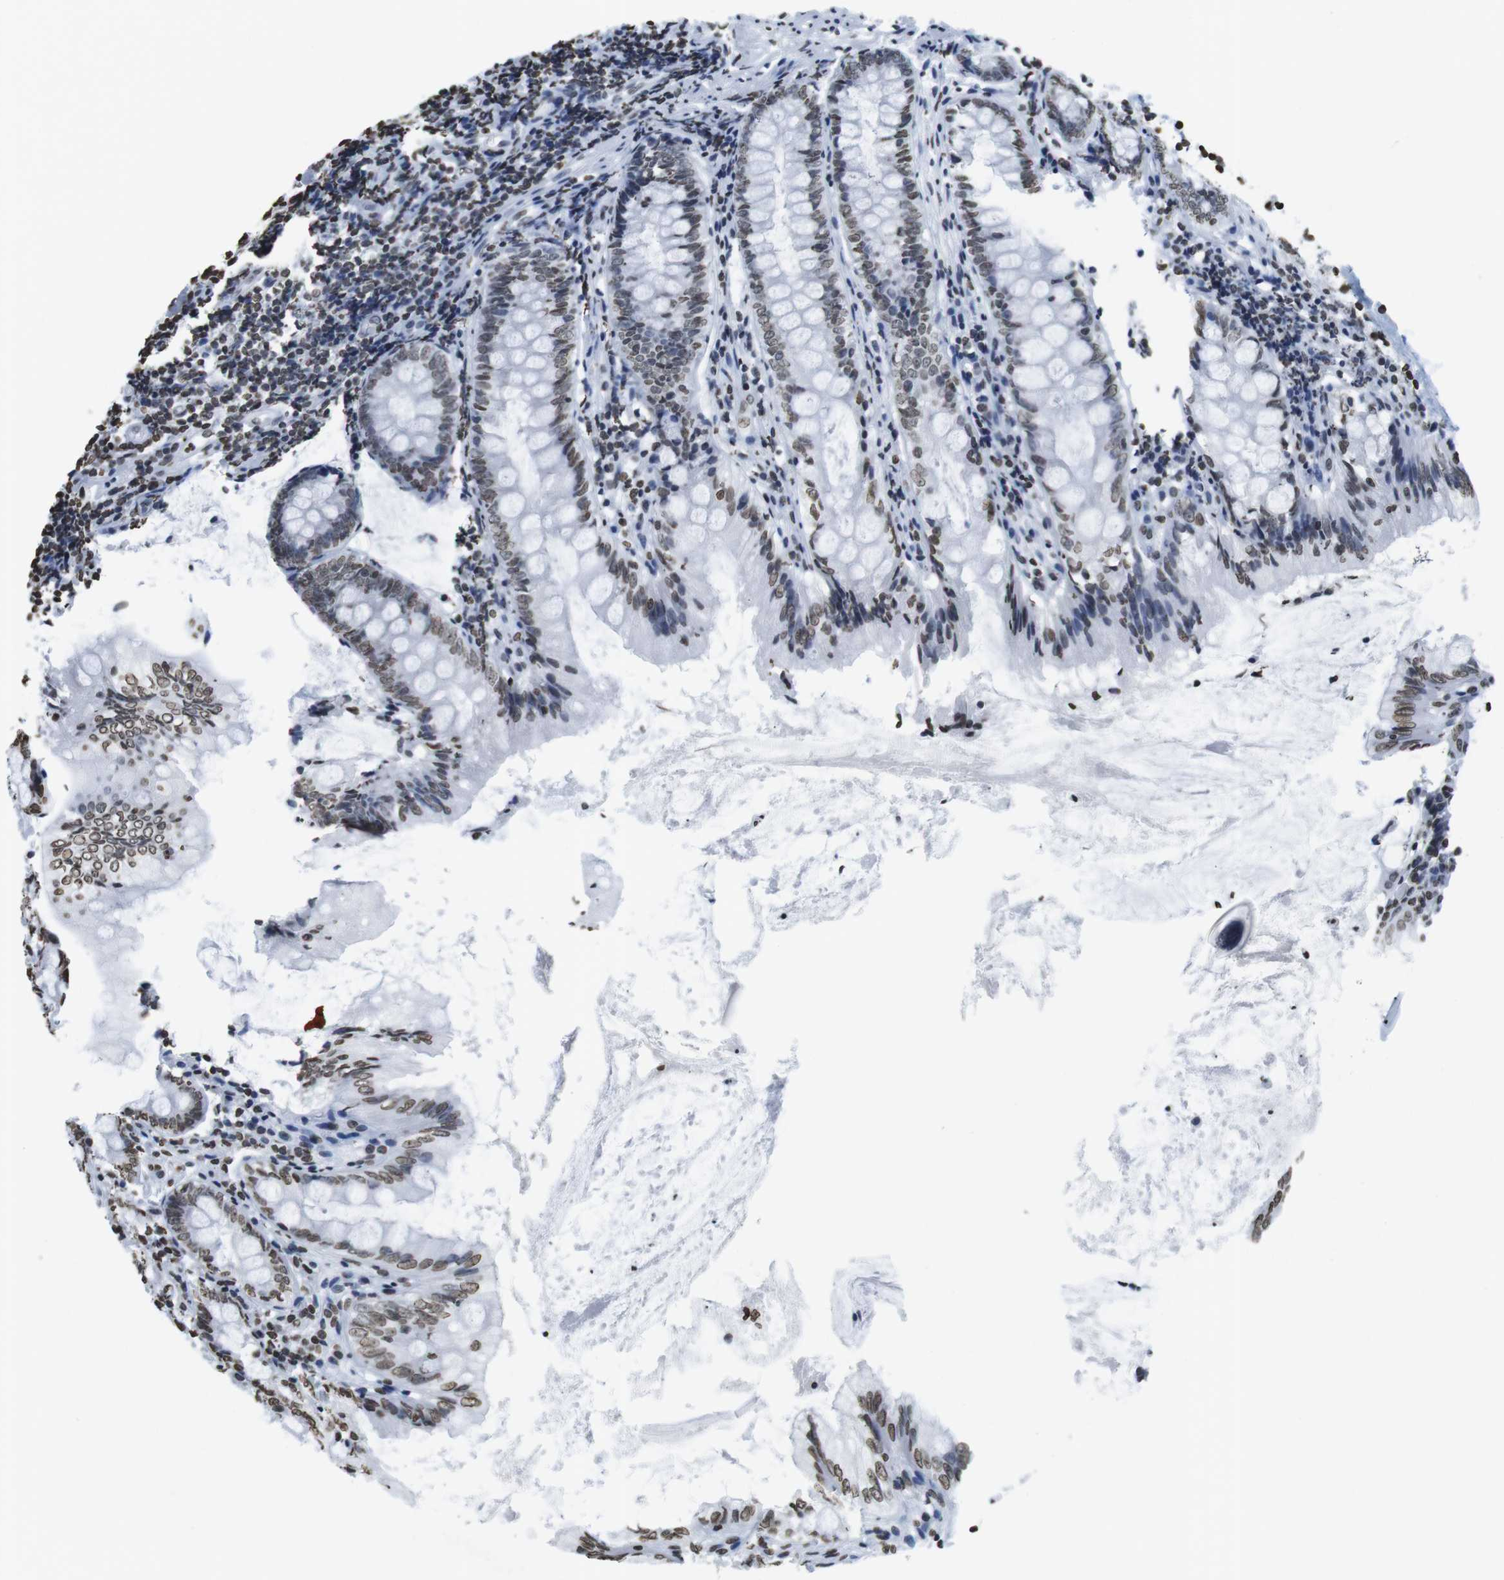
{"staining": {"intensity": "moderate", "quantity": ">75%", "location": "nuclear"}, "tissue": "appendix", "cell_type": "Glandular cells", "image_type": "normal", "snomed": [{"axis": "morphology", "description": "Normal tissue, NOS"}, {"axis": "topography", "description": "Appendix"}], "caption": "Approximately >75% of glandular cells in benign appendix display moderate nuclear protein staining as visualized by brown immunohistochemical staining.", "gene": "BSX", "patient": {"sex": "female", "age": 77}}